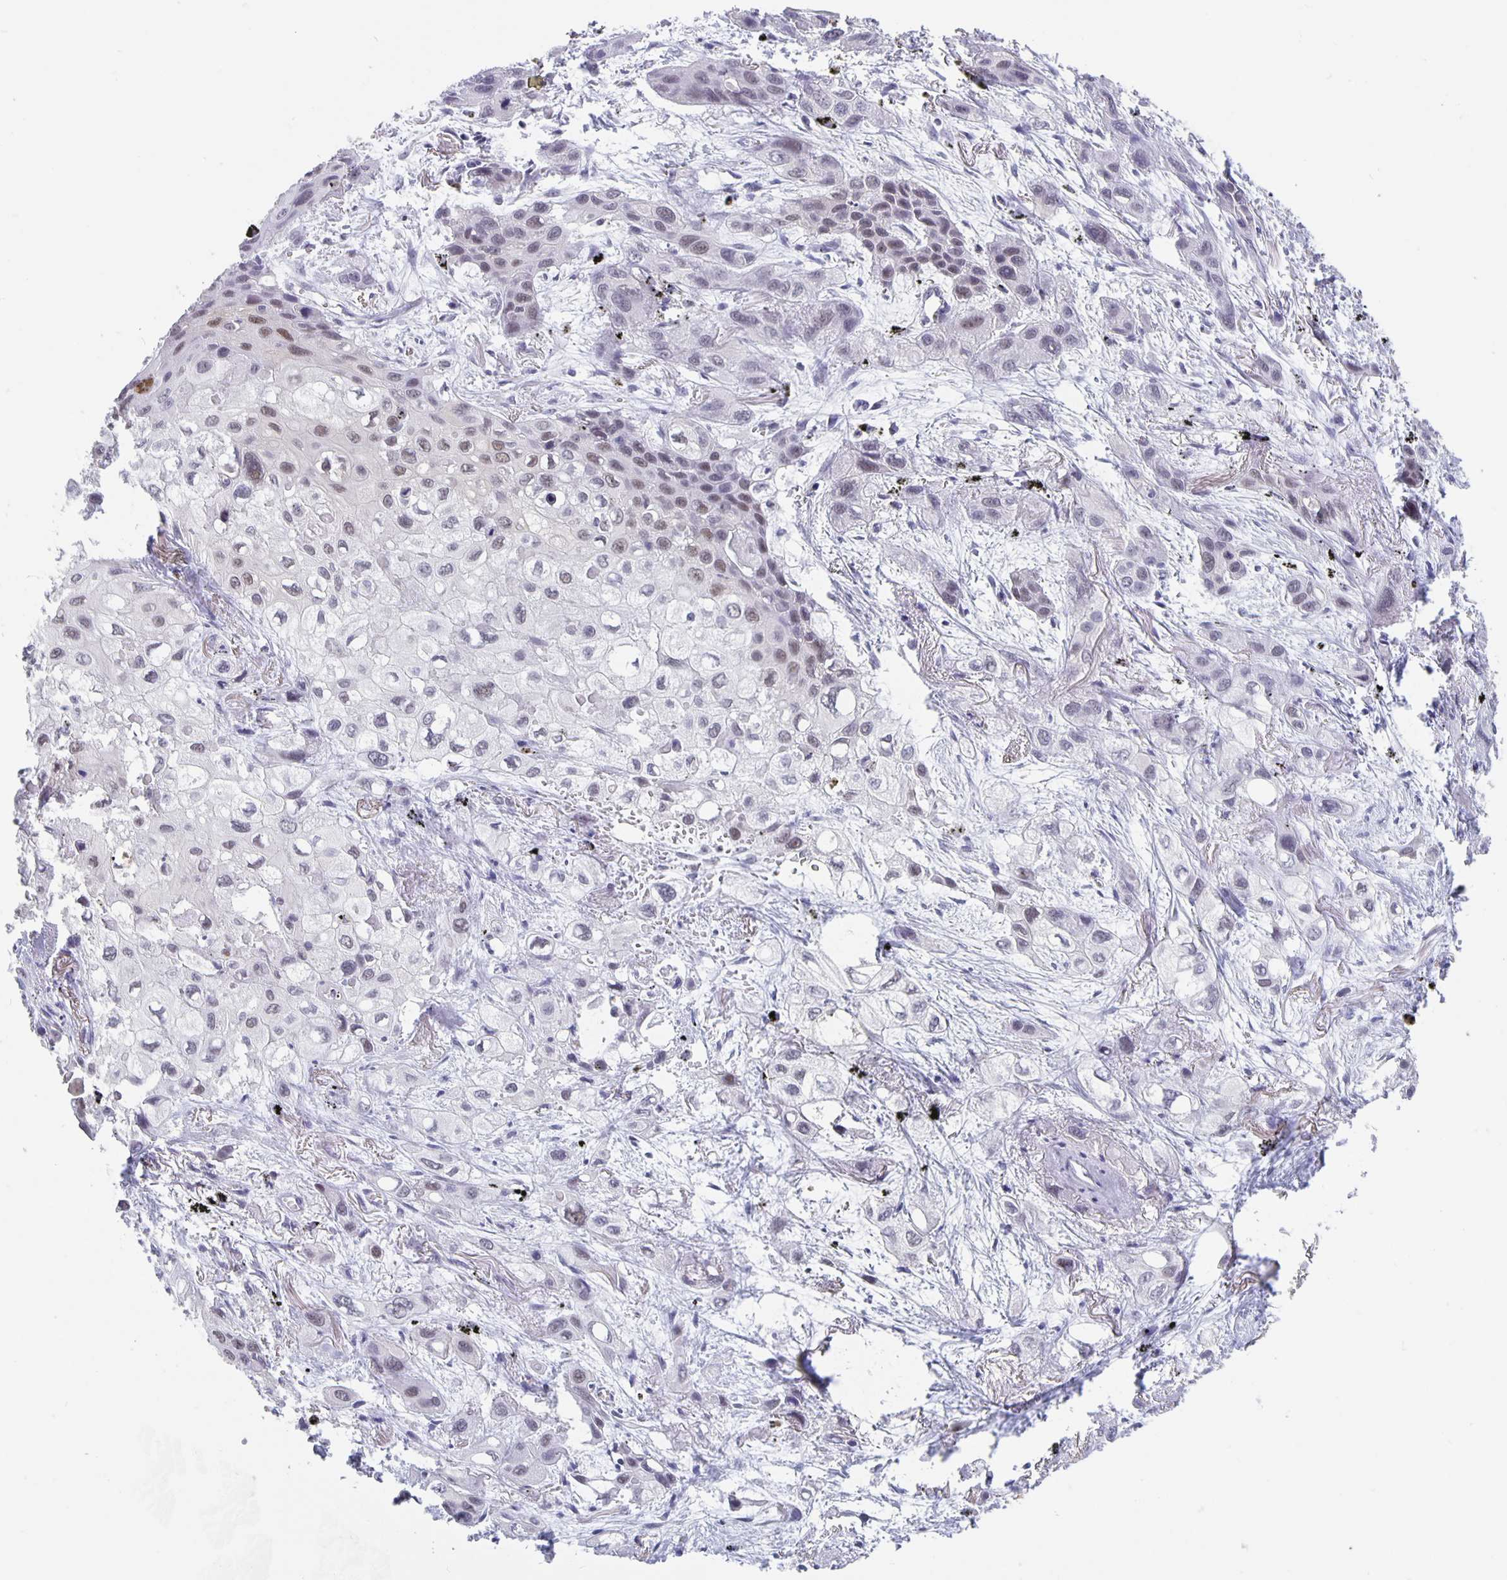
{"staining": {"intensity": "weak", "quantity": "25%-75%", "location": "nuclear"}, "tissue": "lung cancer", "cell_type": "Tumor cells", "image_type": "cancer", "snomed": [{"axis": "morphology", "description": "Squamous cell carcinoma, NOS"}, {"axis": "morphology", "description": "Squamous cell carcinoma, metastatic, NOS"}, {"axis": "topography", "description": "Lung"}], "caption": "Lung cancer stained for a protein displays weak nuclear positivity in tumor cells.", "gene": "ZNF691", "patient": {"sex": "male", "age": 59}}